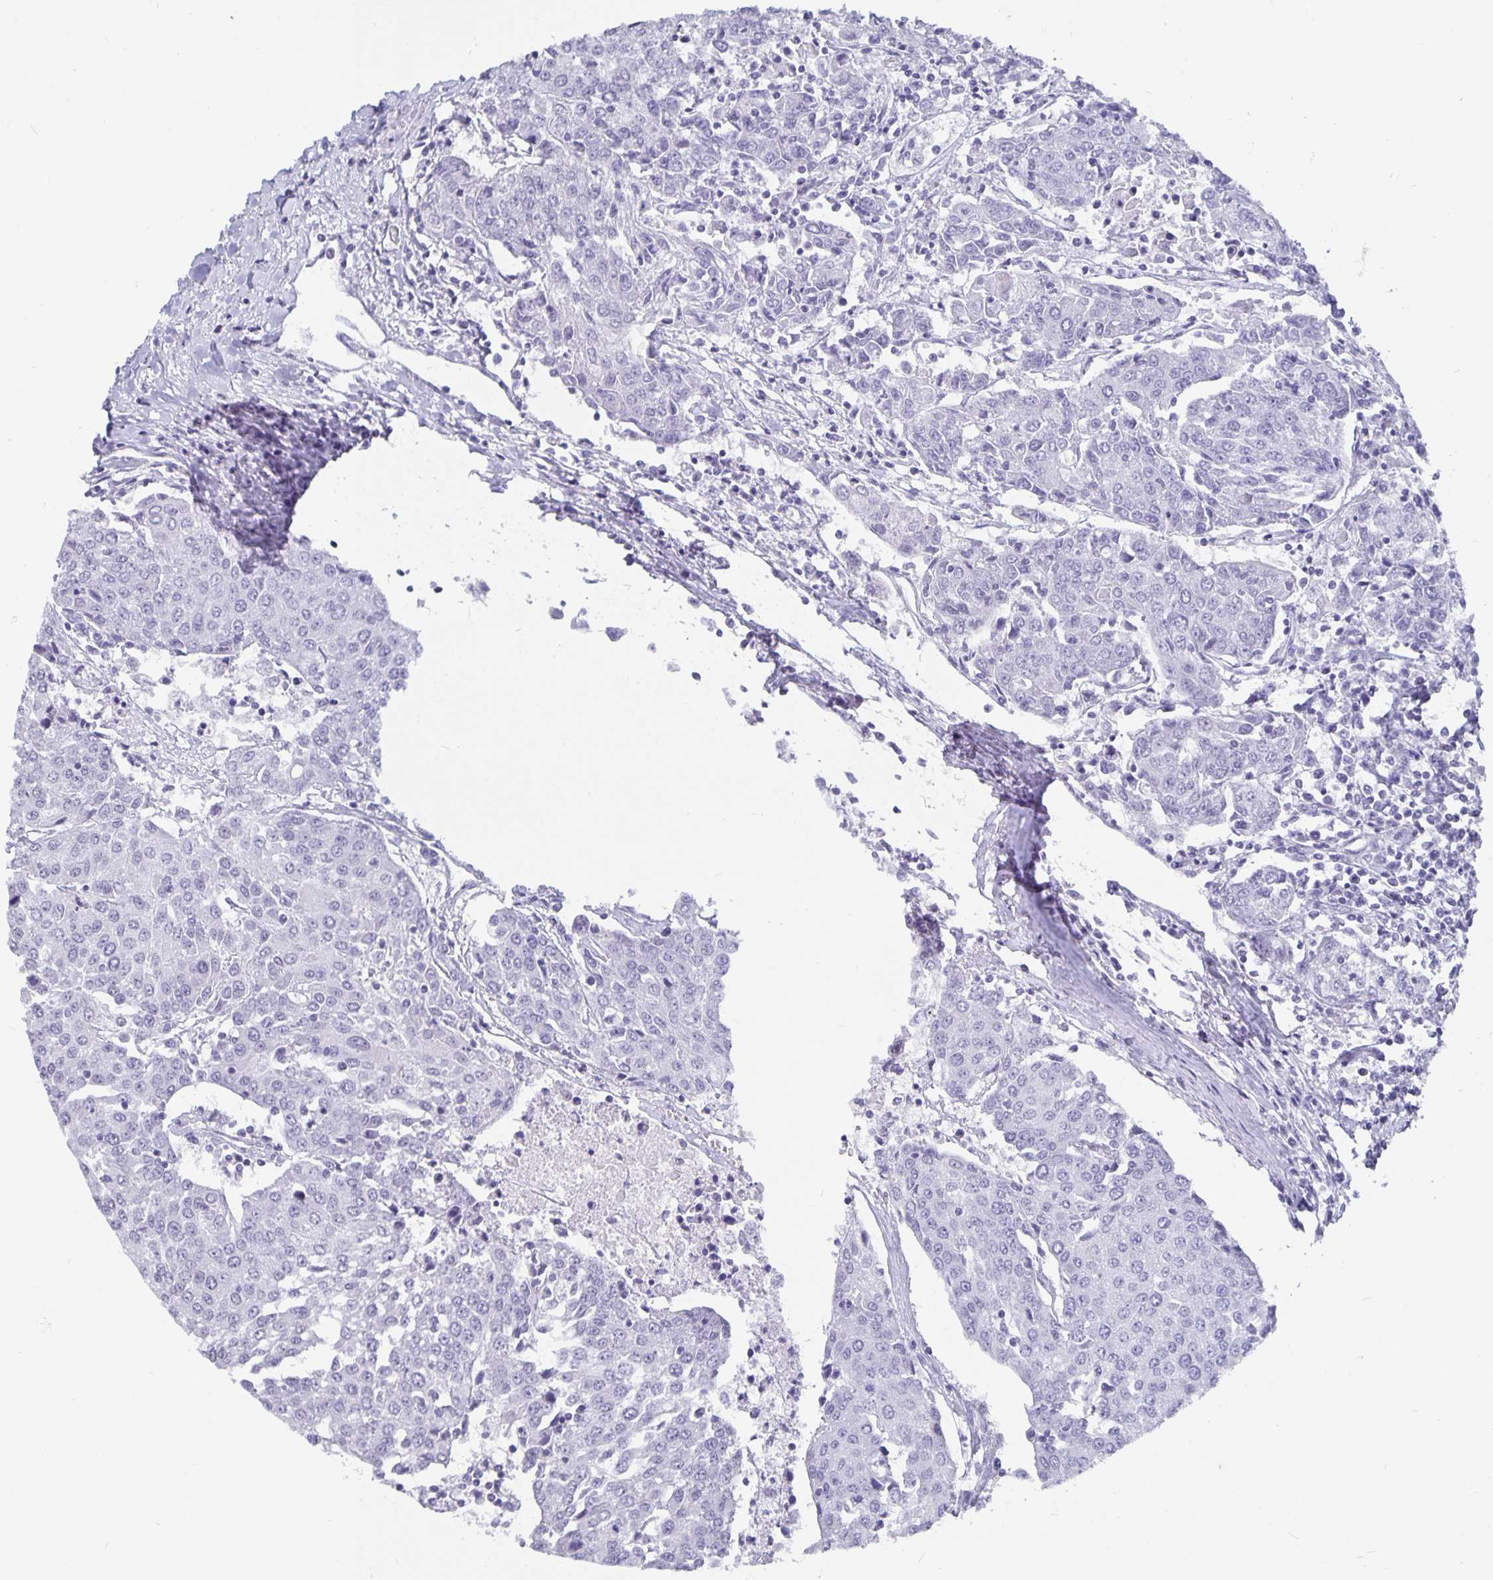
{"staining": {"intensity": "negative", "quantity": "none", "location": "none"}, "tissue": "urothelial cancer", "cell_type": "Tumor cells", "image_type": "cancer", "snomed": [{"axis": "morphology", "description": "Urothelial carcinoma, High grade"}, {"axis": "topography", "description": "Urinary bladder"}], "caption": "High magnification brightfield microscopy of high-grade urothelial carcinoma stained with DAB (3,3'-diaminobenzidine) (brown) and counterstained with hematoxylin (blue): tumor cells show no significant staining. (Brightfield microscopy of DAB (3,3'-diaminobenzidine) IHC at high magnification).", "gene": "OLIG2", "patient": {"sex": "female", "age": 85}}